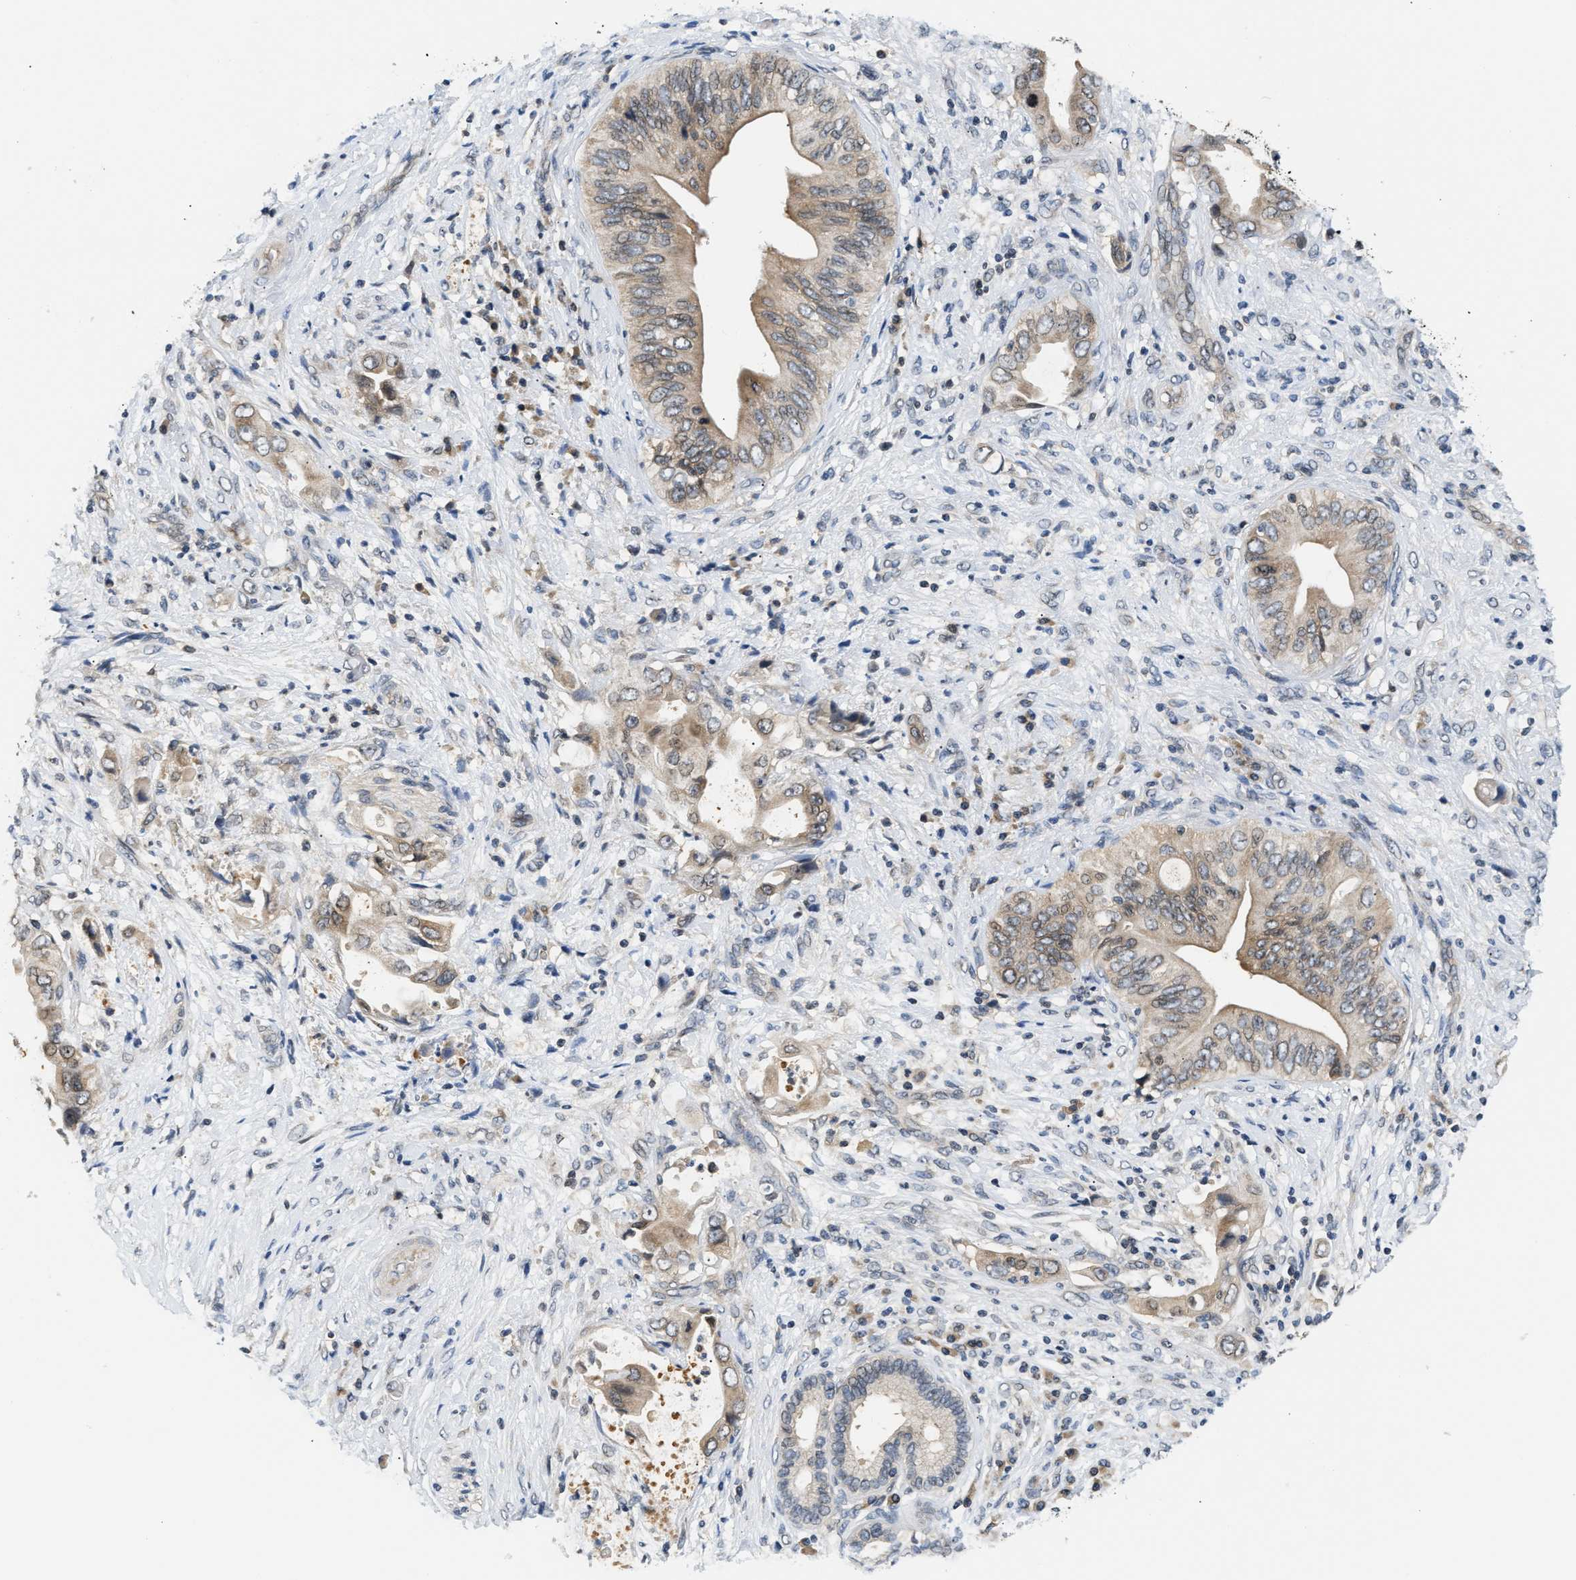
{"staining": {"intensity": "weak", "quantity": ">75%", "location": "cytoplasmic/membranous"}, "tissue": "liver cancer", "cell_type": "Tumor cells", "image_type": "cancer", "snomed": [{"axis": "morphology", "description": "Cholangiocarcinoma"}, {"axis": "topography", "description": "Liver"}], "caption": "The photomicrograph exhibits staining of cholangiocarcinoma (liver), revealing weak cytoplasmic/membranous protein staining (brown color) within tumor cells.", "gene": "RAB29", "patient": {"sex": "male", "age": 58}}